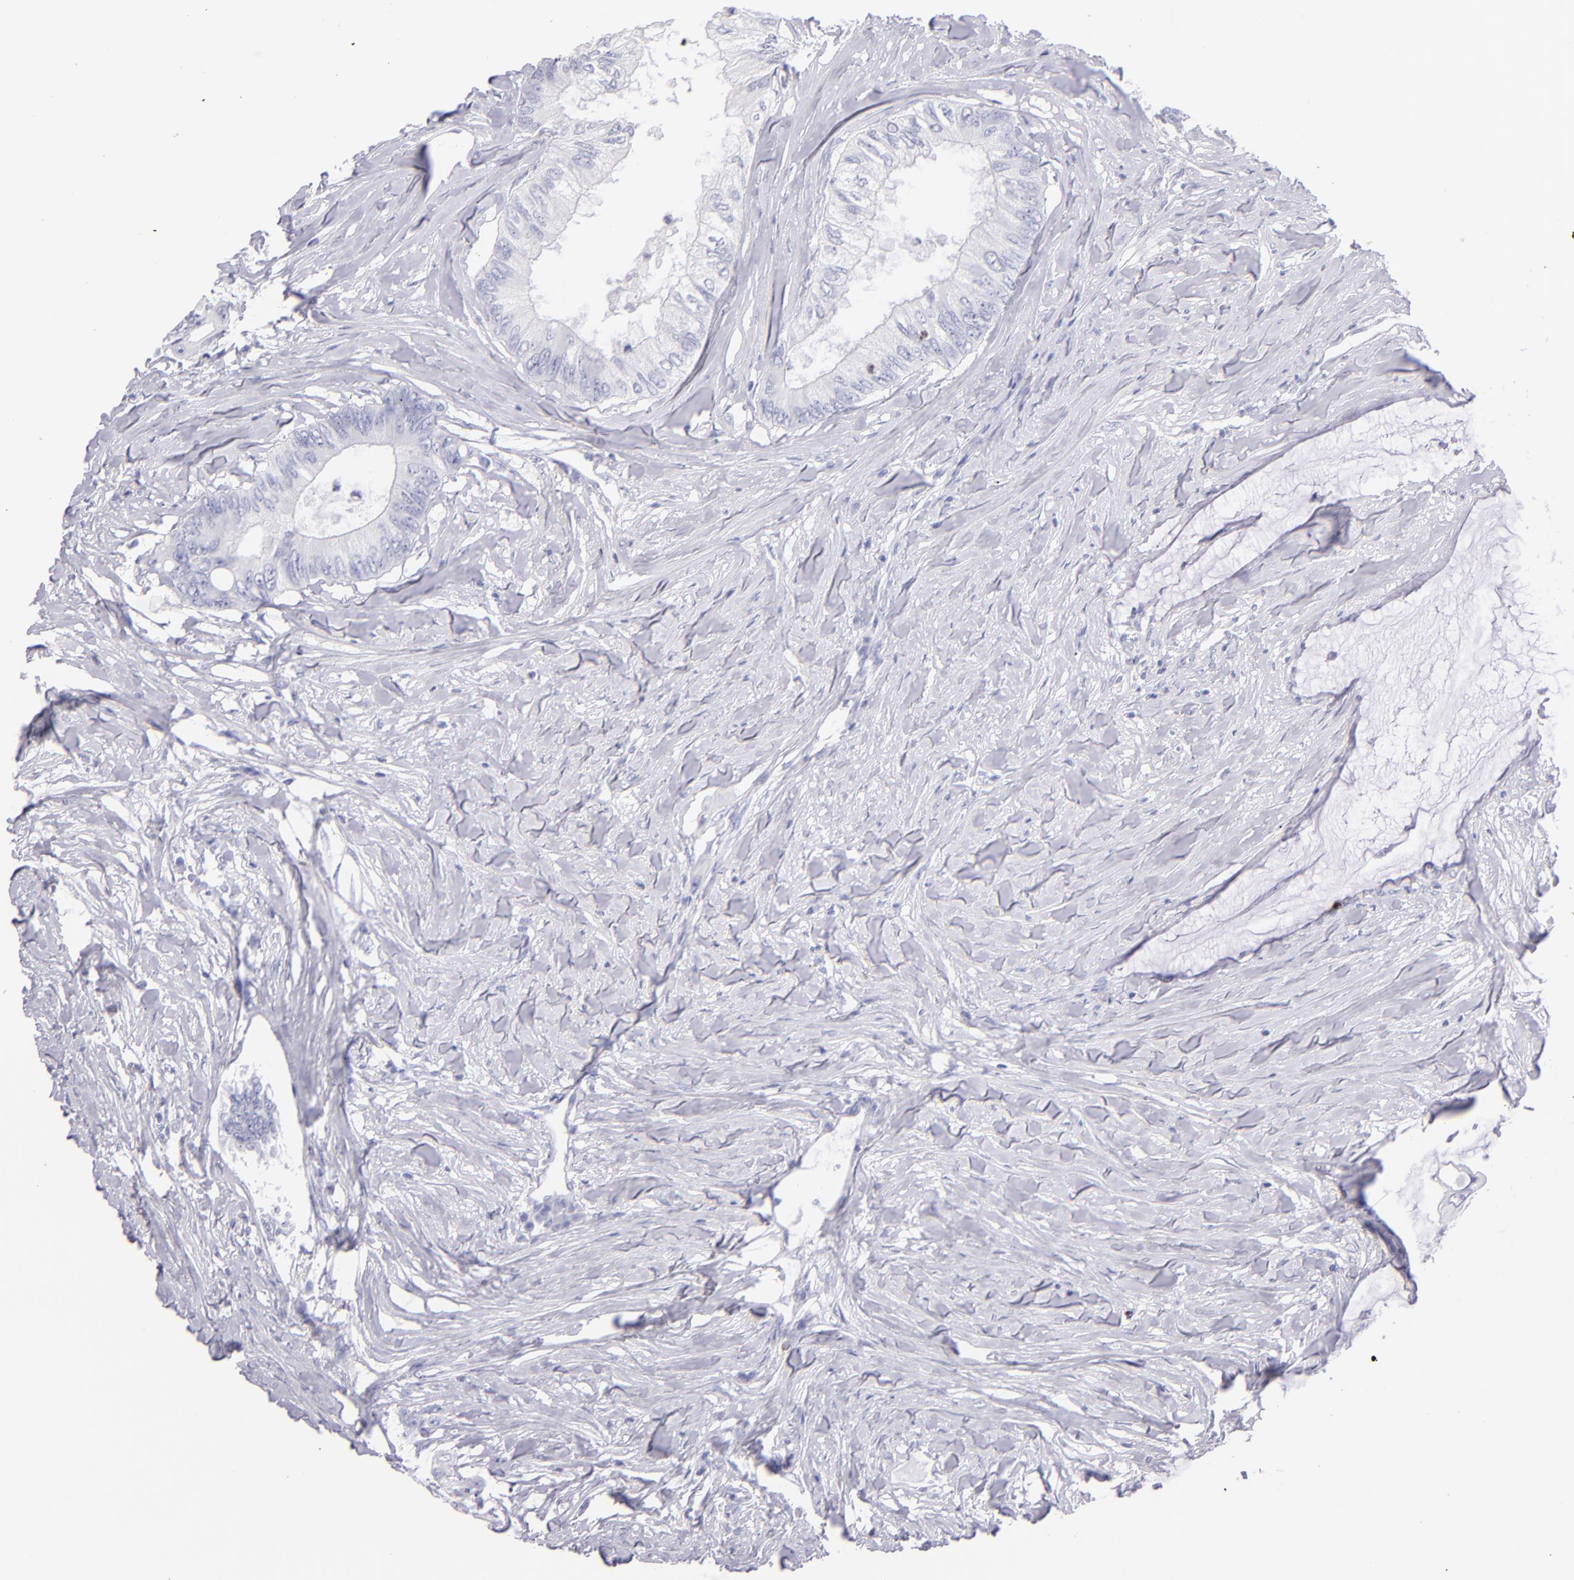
{"staining": {"intensity": "negative", "quantity": "none", "location": "none"}, "tissue": "colorectal cancer", "cell_type": "Tumor cells", "image_type": "cancer", "snomed": [{"axis": "morphology", "description": "Adenocarcinoma, NOS"}, {"axis": "topography", "description": "Colon"}], "caption": "High power microscopy photomicrograph of an IHC photomicrograph of colorectal adenocarcinoma, revealing no significant staining in tumor cells. The staining is performed using DAB (3,3'-diaminobenzidine) brown chromogen with nuclei counter-stained in using hematoxylin.", "gene": "PRF1", "patient": {"sex": "male", "age": 65}}